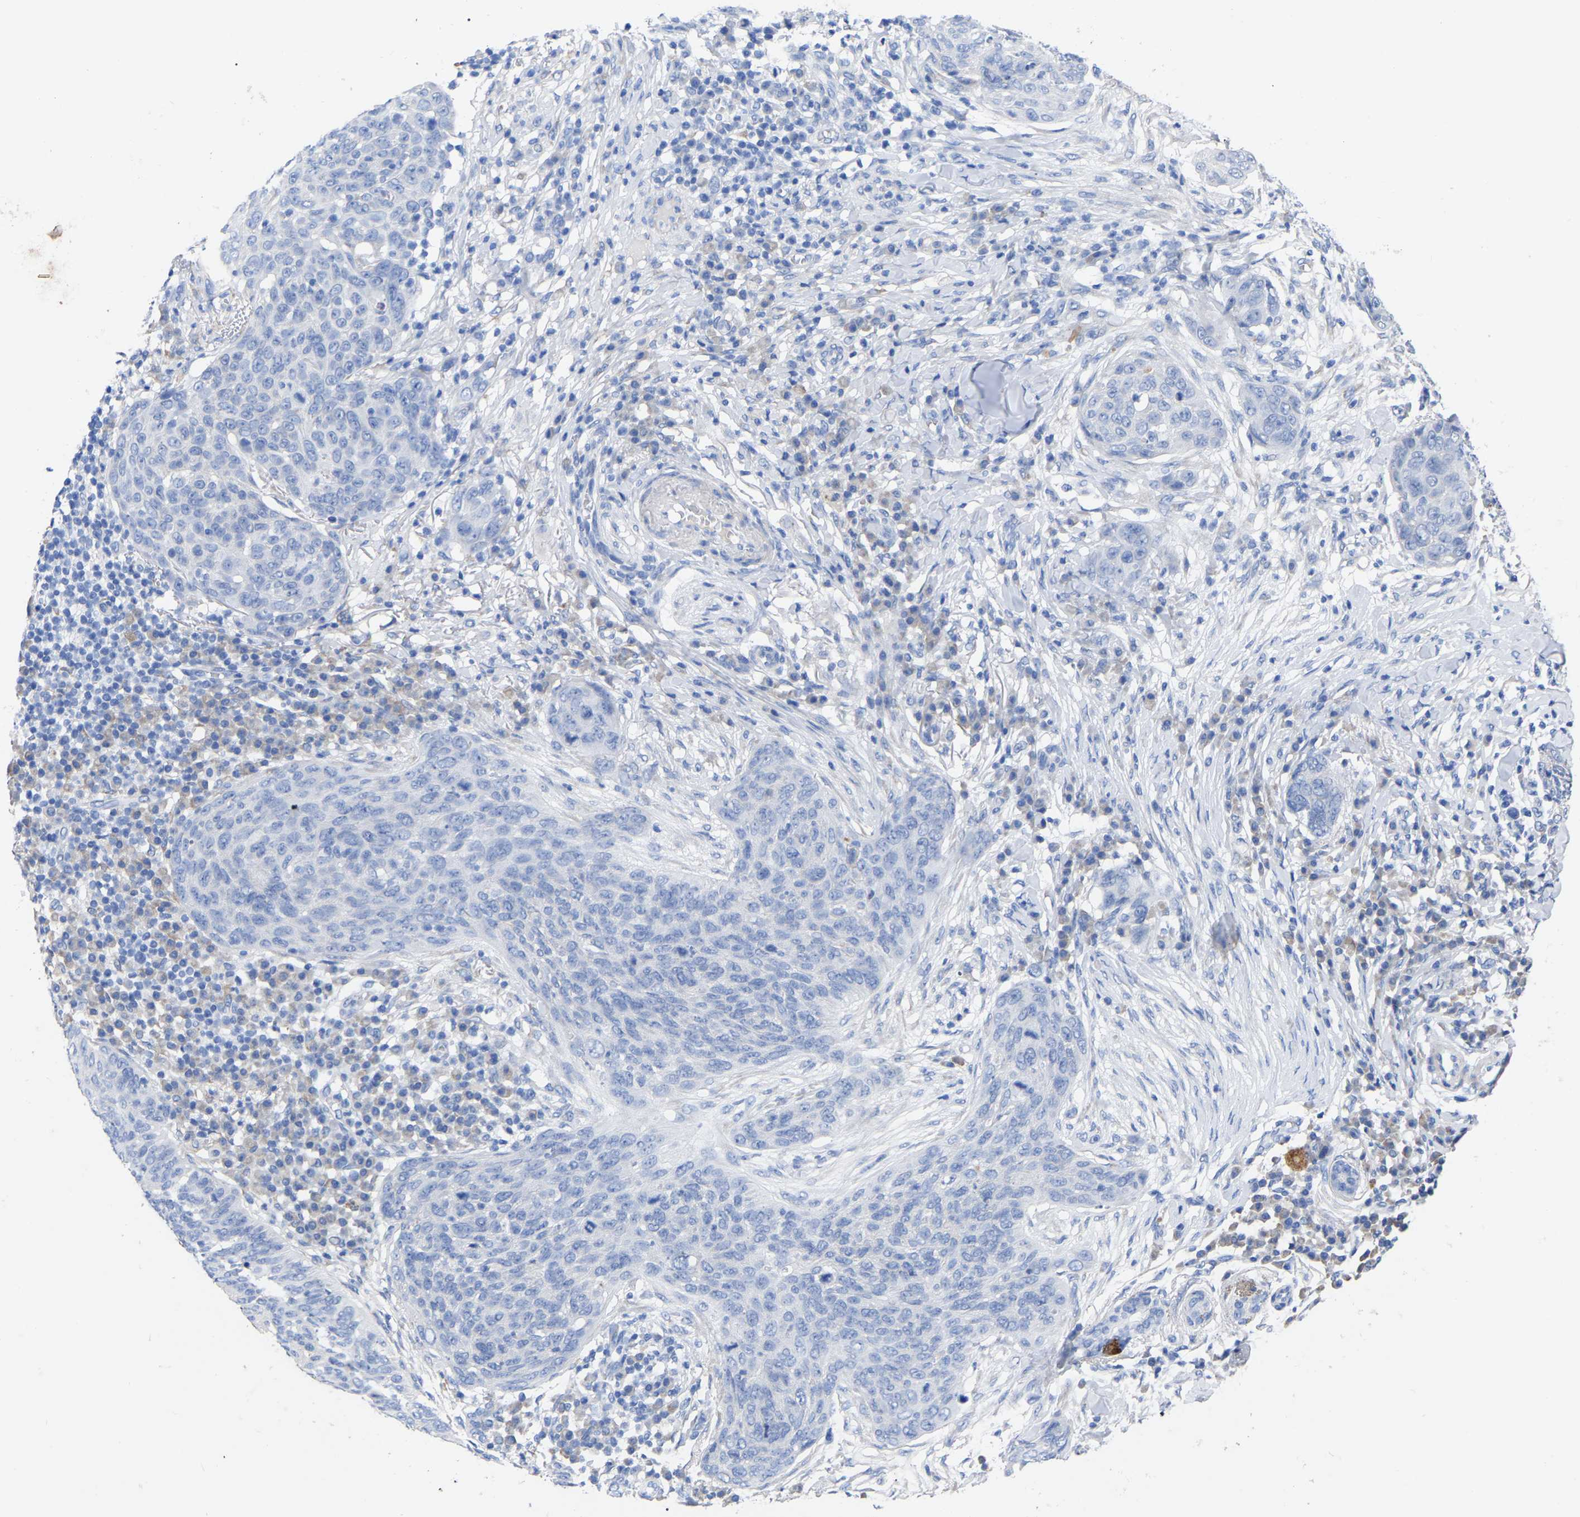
{"staining": {"intensity": "negative", "quantity": "none", "location": "none"}, "tissue": "skin cancer", "cell_type": "Tumor cells", "image_type": "cancer", "snomed": [{"axis": "morphology", "description": "Squamous cell carcinoma in situ, NOS"}, {"axis": "morphology", "description": "Squamous cell carcinoma, NOS"}, {"axis": "topography", "description": "Skin"}], "caption": "Human skin cancer stained for a protein using immunohistochemistry shows no positivity in tumor cells.", "gene": "GDF3", "patient": {"sex": "male", "age": 93}}